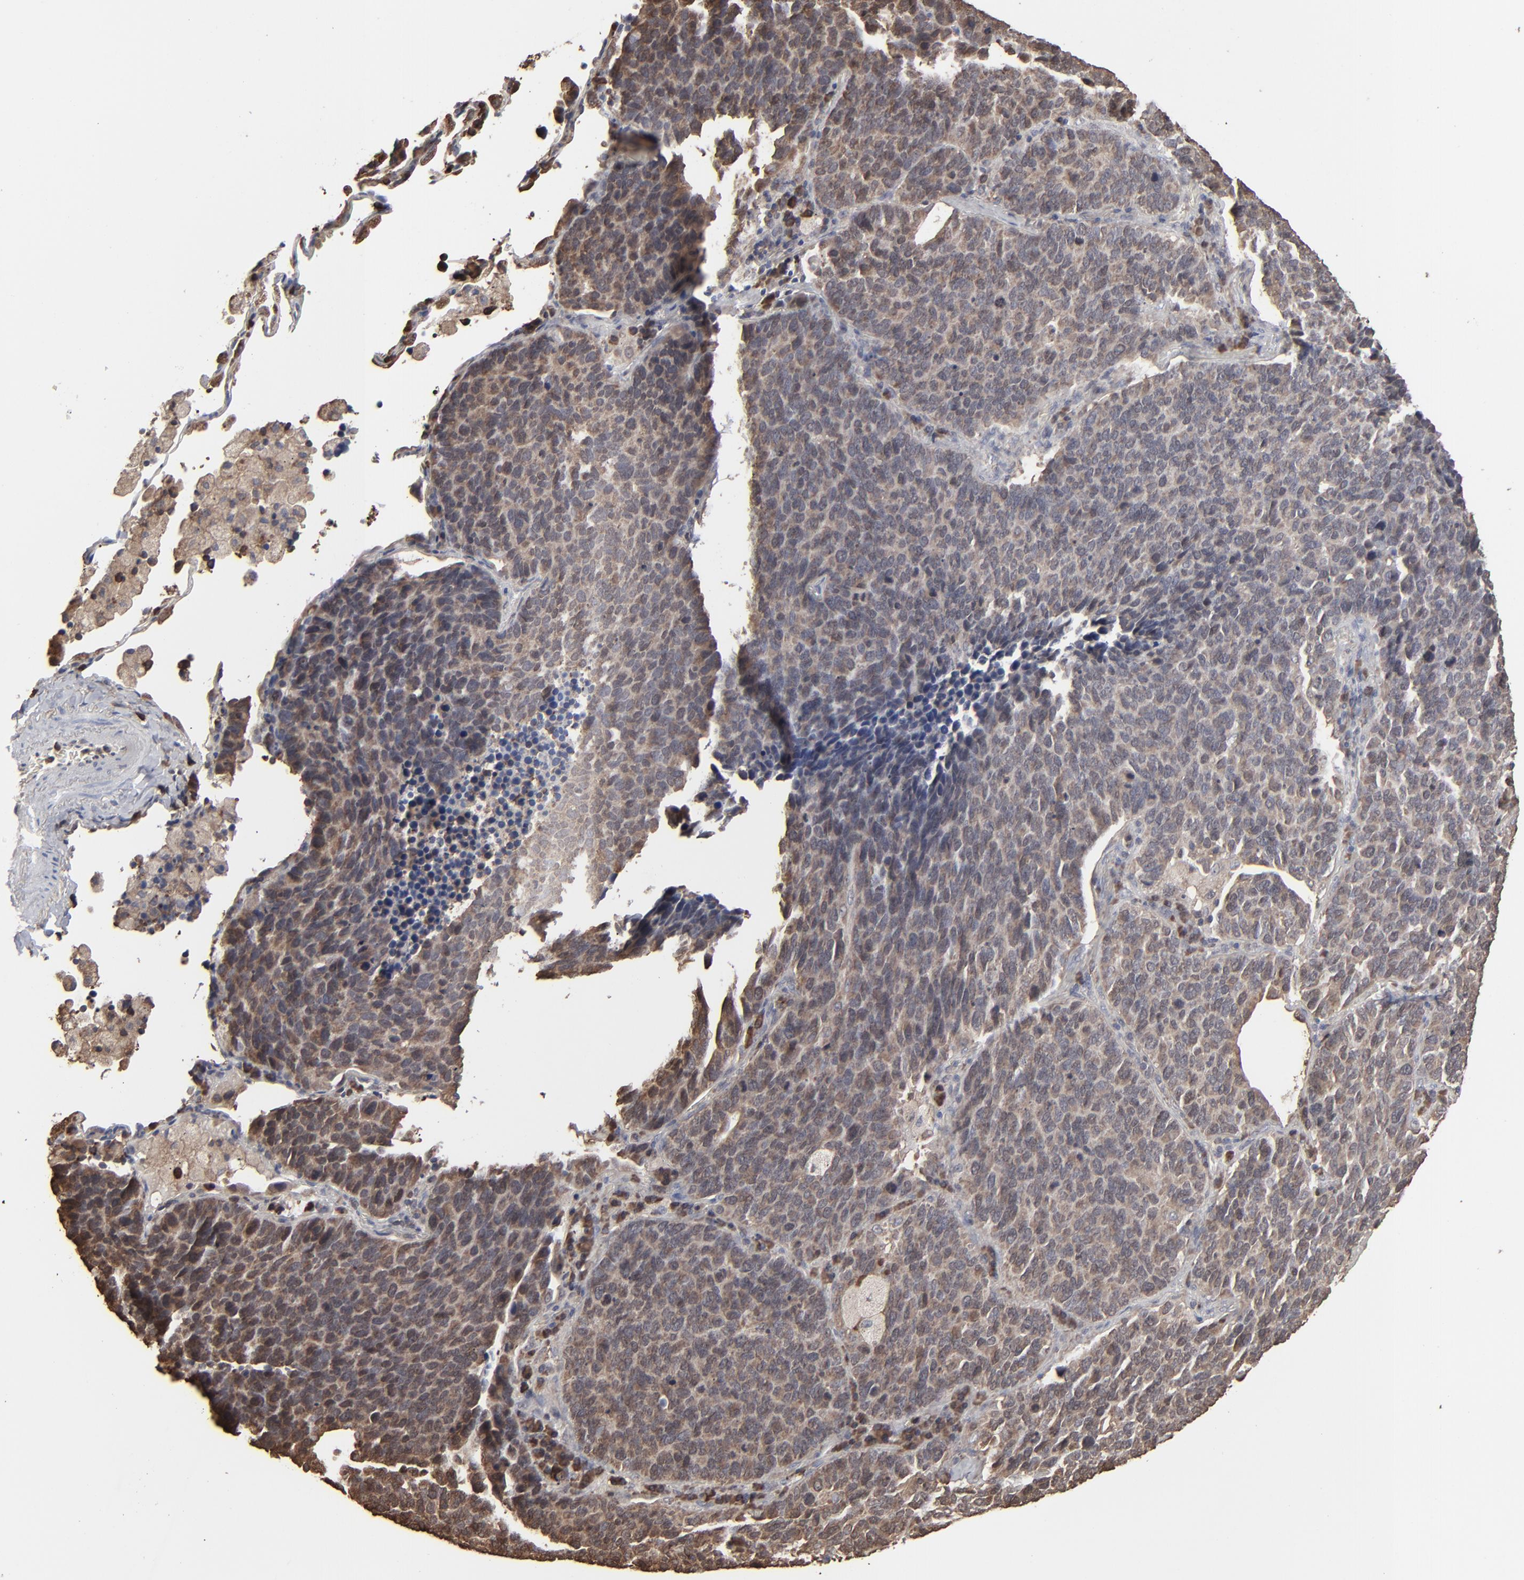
{"staining": {"intensity": "moderate", "quantity": ">75%", "location": "cytoplasmic/membranous"}, "tissue": "lung cancer", "cell_type": "Tumor cells", "image_type": "cancer", "snomed": [{"axis": "morphology", "description": "Neoplasm, malignant, NOS"}, {"axis": "topography", "description": "Lung"}], "caption": "An image showing moderate cytoplasmic/membranous positivity in about >75% of tumor cells in lung malignant neoplasm, as visualized by brown immunohistochemical staining.", "gene": "NME1-NME2", "patient": {"sex": "female", "age": 75}}